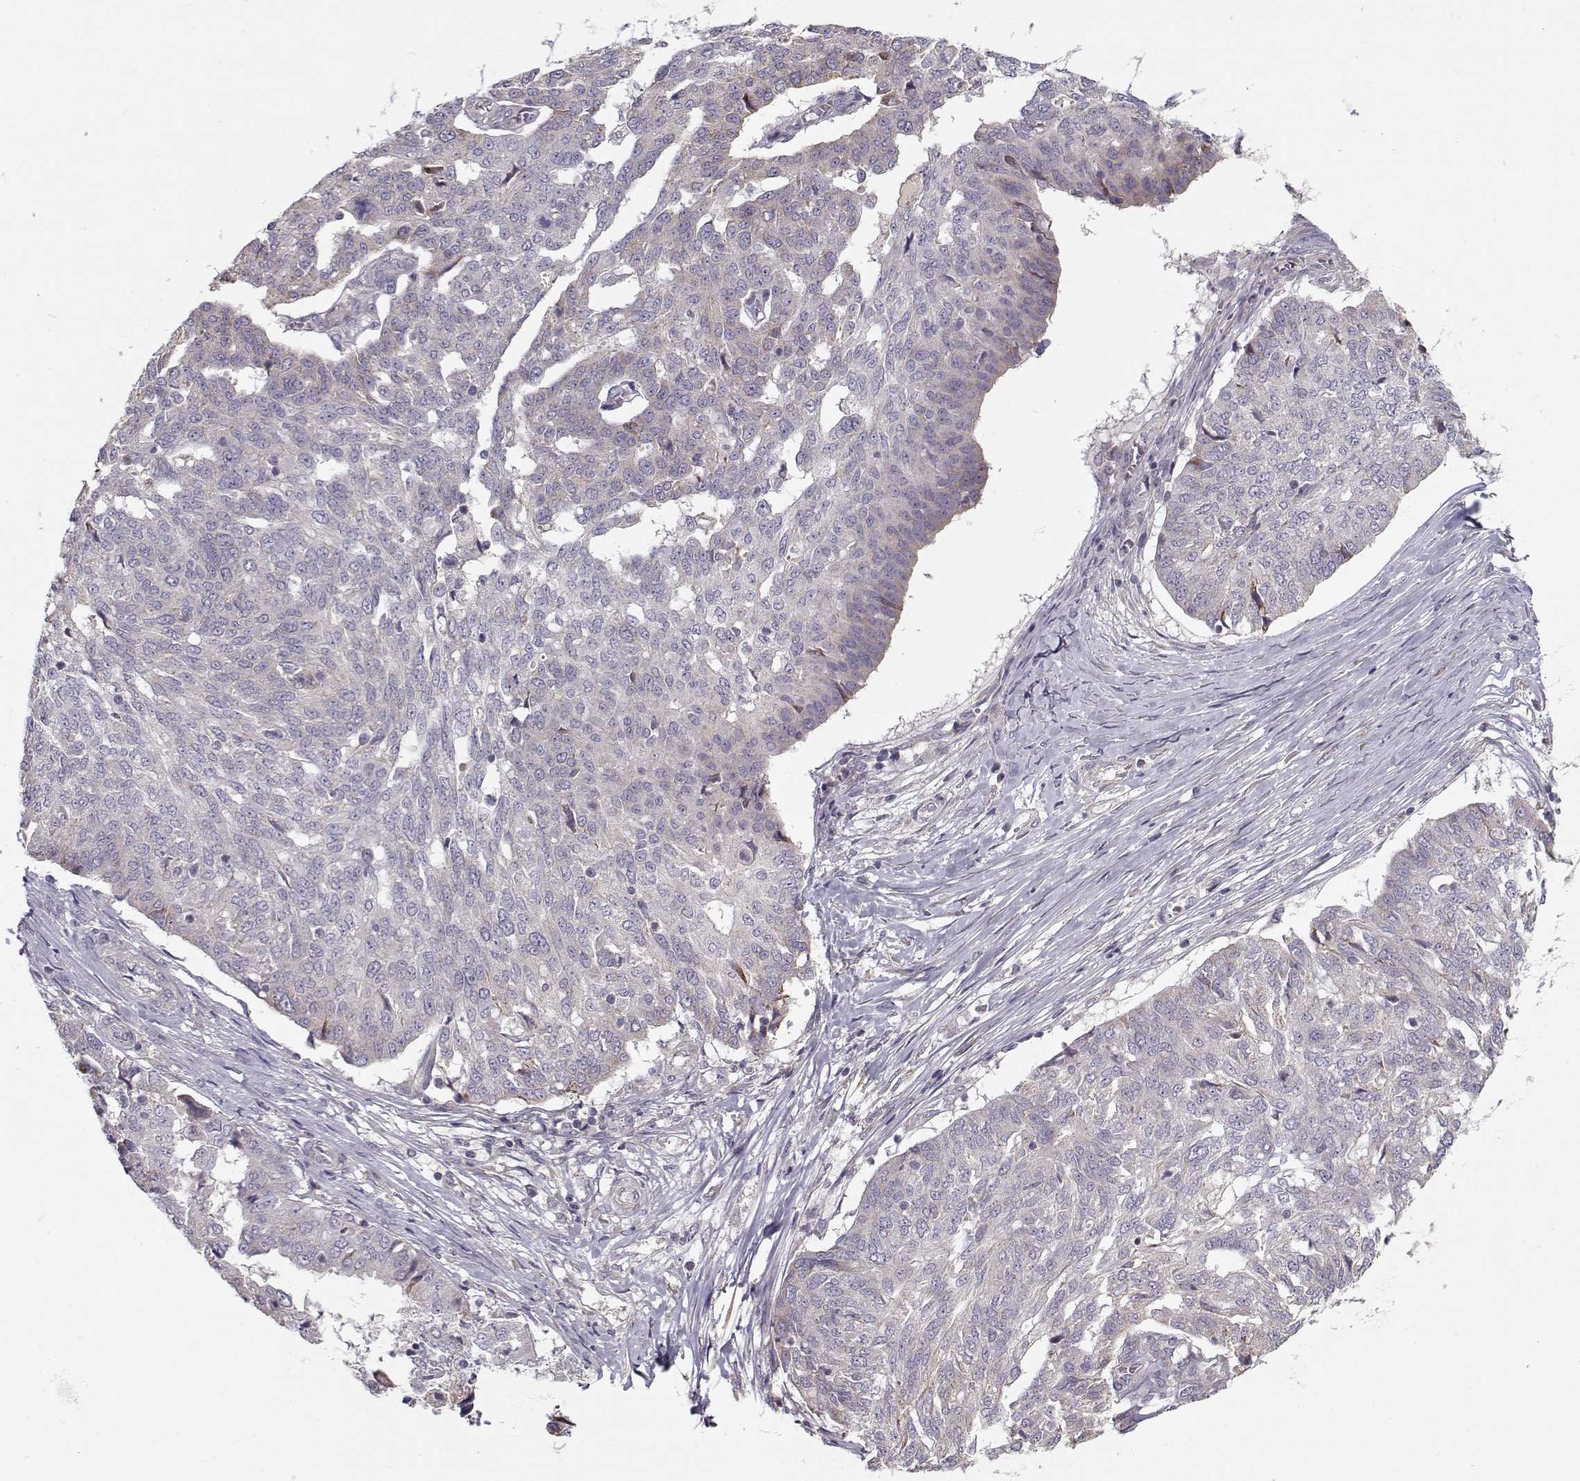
{"staining": {"intensity": "negative", "quantity": "none", "location": "none"}, "tissue": "ovarian cancer", "cell_type": "Tumor cells", "image_type": "cancer", "snomed": [{"axis": "morphology", "description": "Cystadenocarcinoma, serous, NOS"}, {"axis": "topography", "description": "Ovary"}], "caption": "Protein analysis of ovarian cancer (serous cystadenocarcinoma) exhibits no significant staining in tumor cells.", "gene": "ENTPD8", "patient": {"sex": "female", "age": 67}}